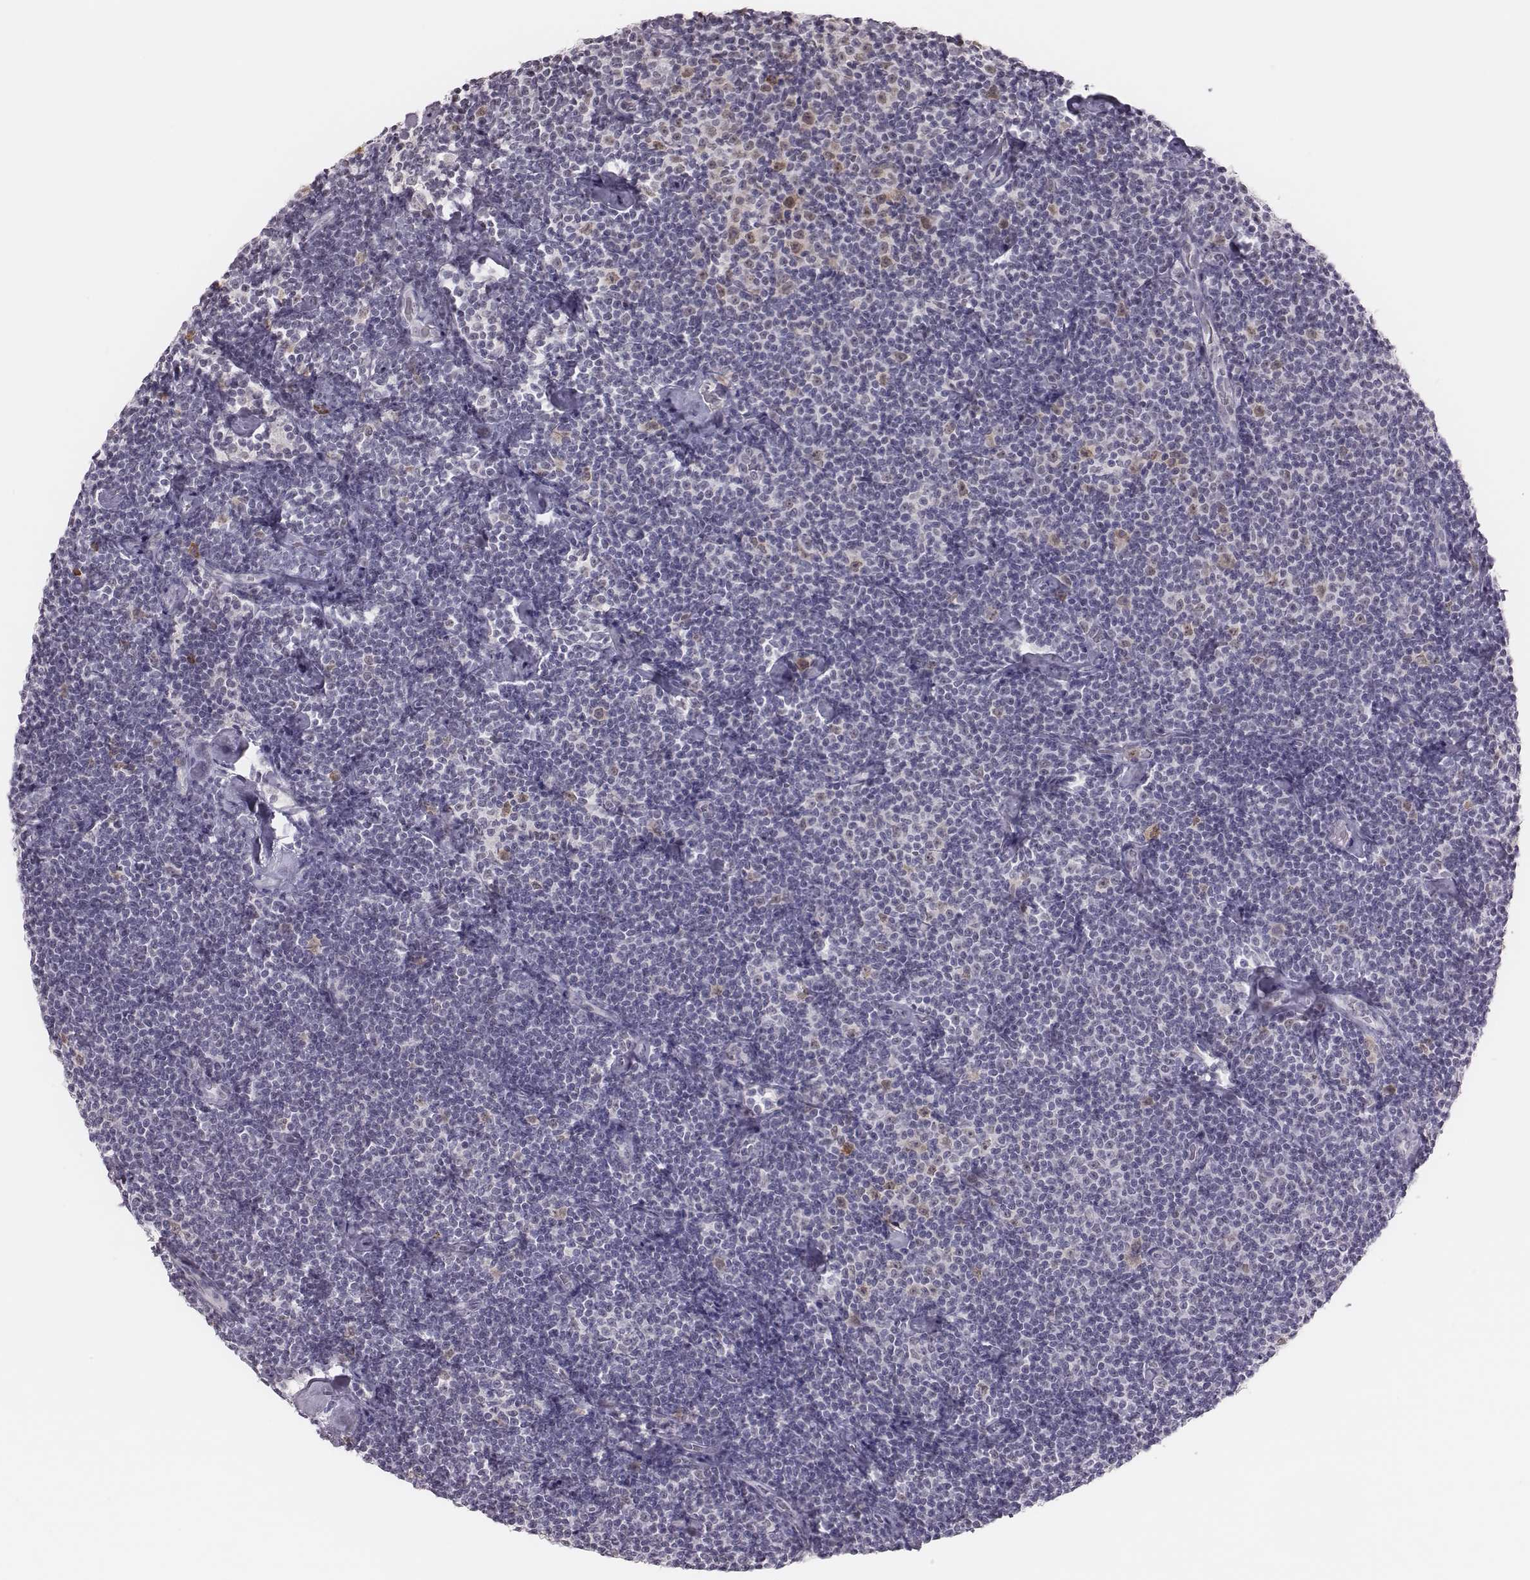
{"staining": {"intensity": "negative", "quantity": "none", "location": "none"}, "tissue": "lymphoma", "cell_type": "Tumor cells", "image_type": "cancer", "snomed": [{"axis": "morphology", "description": "Malignant lymphoma, non-Hodgkin's type, Low grade"}, {"axis": "topography", "description": "Lymph node"}], "caption": "High power microscopy micrograph of an immunohistochemistry (IHC) micrograph of malignant lymphoma, non-Hodgkin's type (low-grade), revealing no significant staining in tumor cells.", "gene": "PBK", "patient": {"sex": "male", "age": 81}}